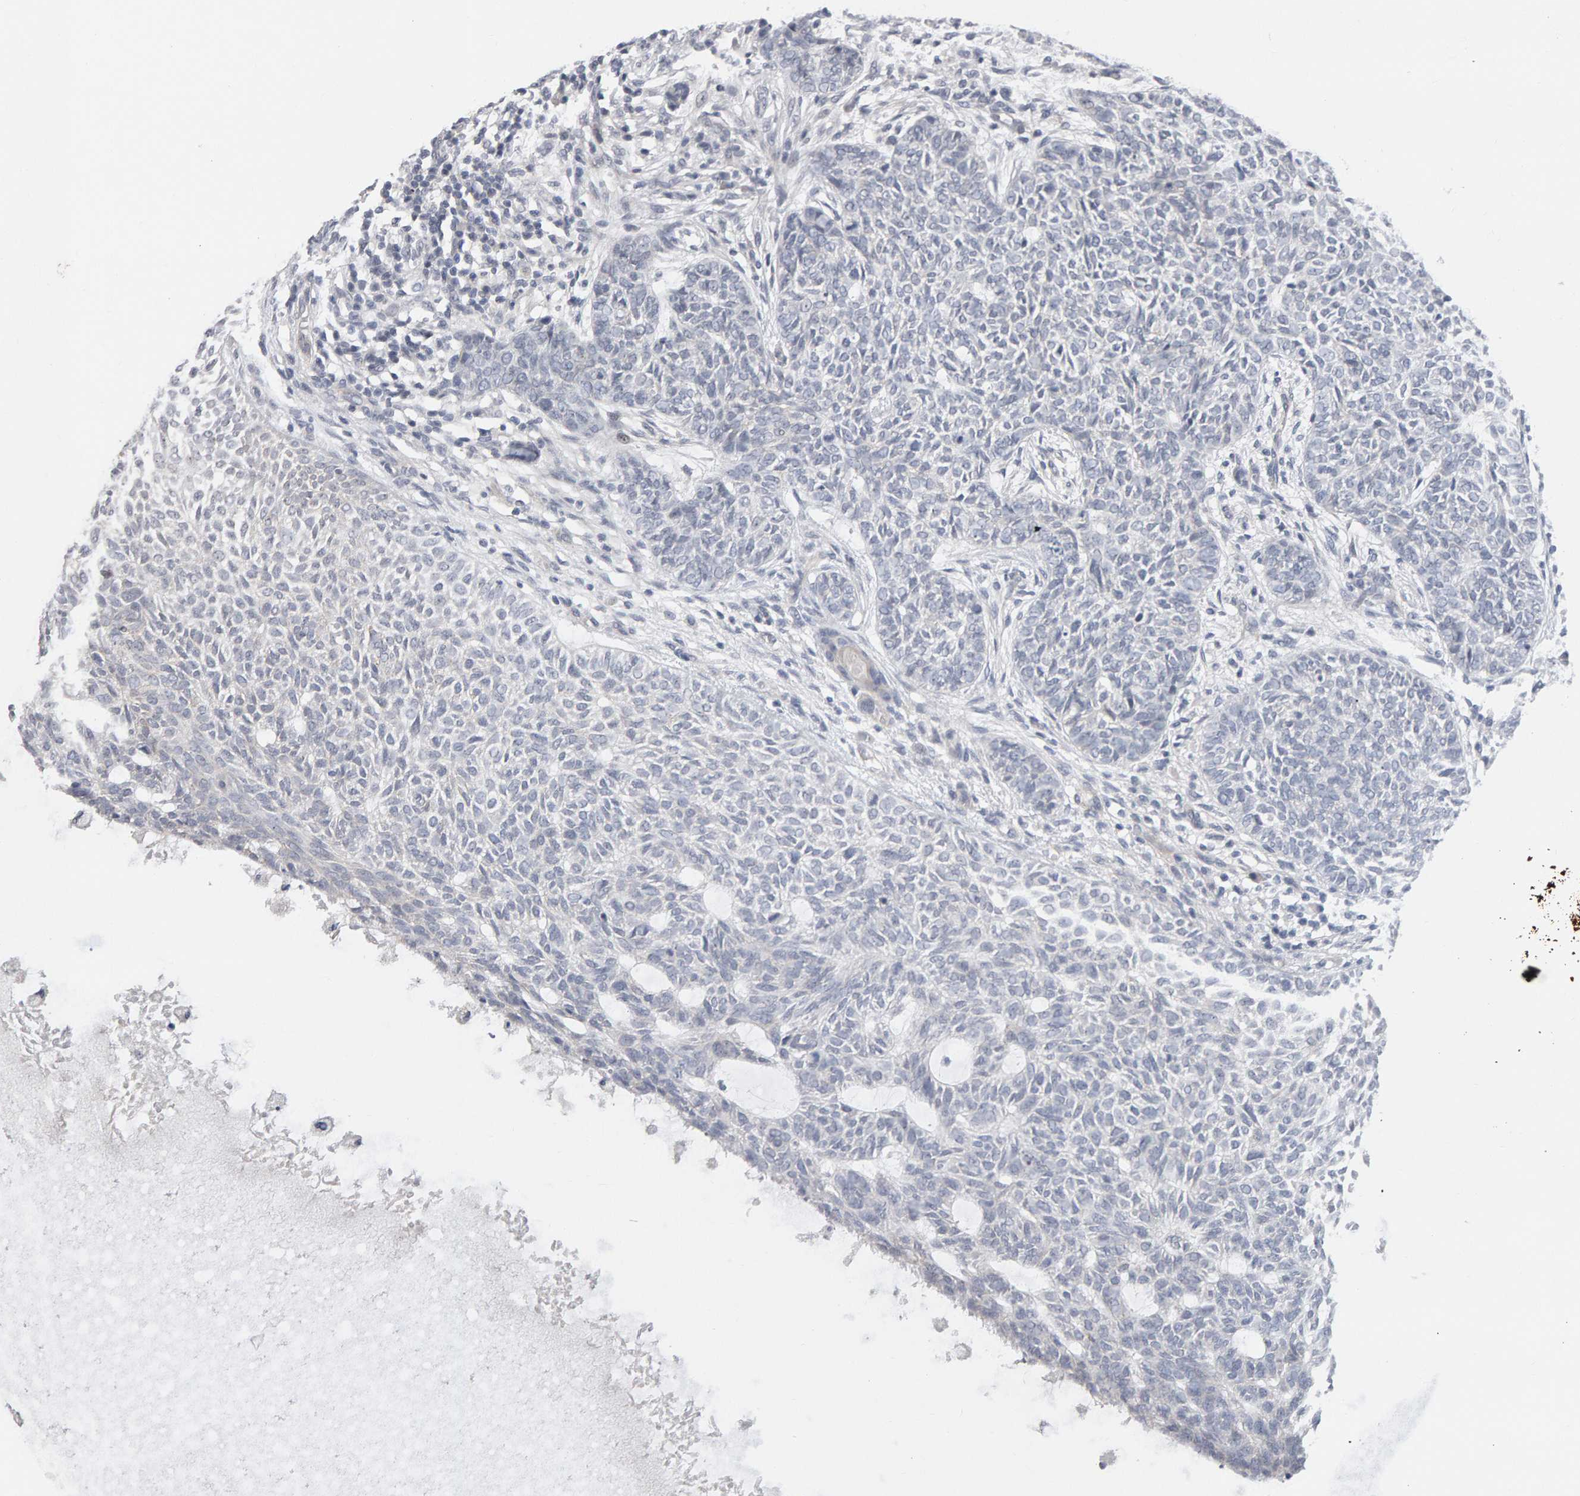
{"staining": {"intensity": "negative", "quantity": "none", "location": "none"}, "tissue": "skin cancer", "cell_type": "Tumor cells", "image_type": "cancer", "snomed": [{"axis": "morphology", "description": "Basal cell carcinoma"}, {"axis": "topography", "description": "Skin"}], "caption": "This is a histopathology image of immunohistochemistry staining of skin cancer (basal cell carcinoma), which shows no positivity in tumor cells.", "gene": "HNF4A", "patient": {"sex": "male", "age": 87}}